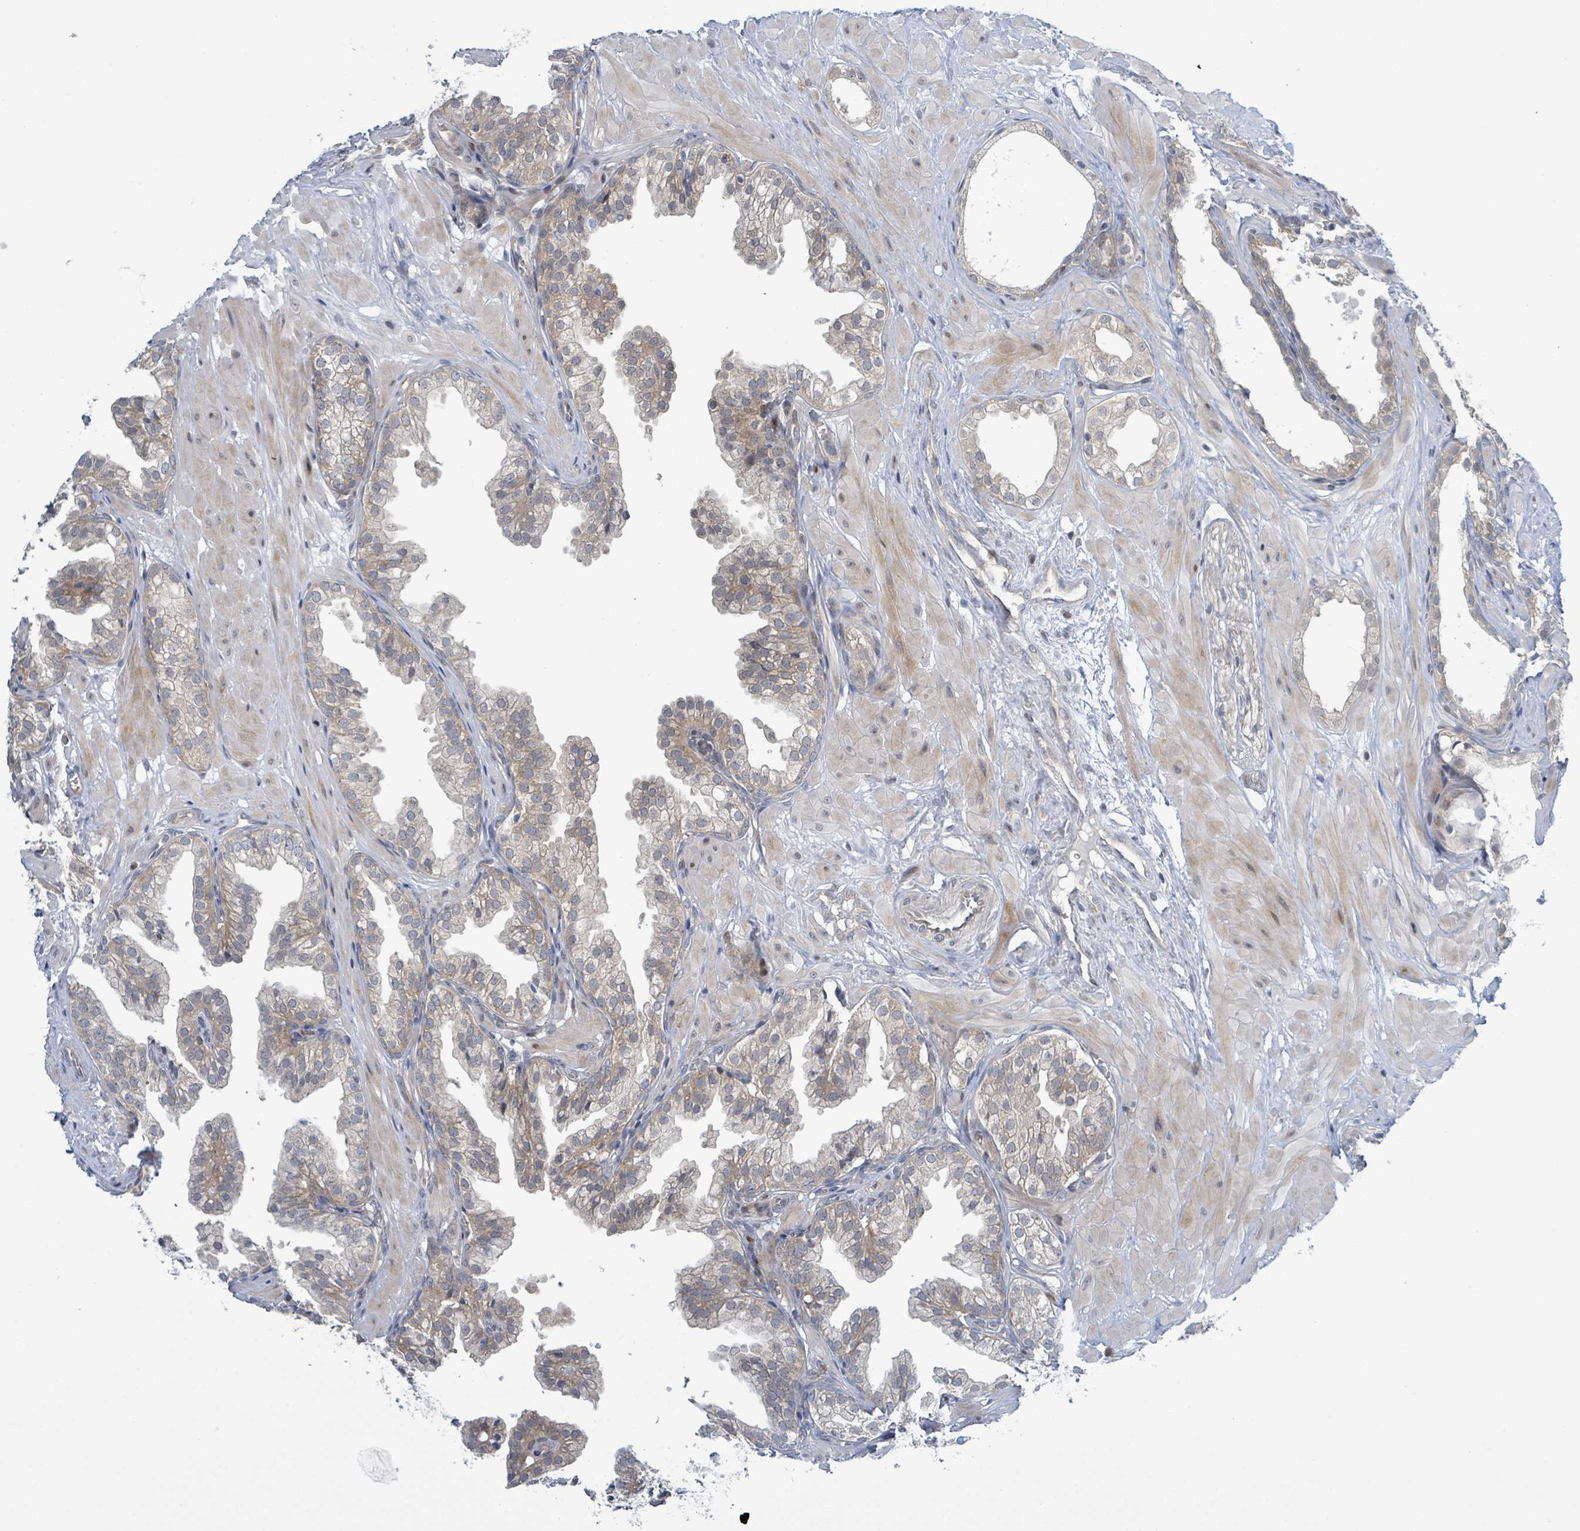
{"staining": {"intensity": "weak", "quantity": "25%-75%", "location": "cytoplasmic/membranous"}, "tissue": "prostate", "cell_type": "Glandular cells", "image_type": "normal", "snomed": [{"axis": "morphology", "description": "Normal tissue, NOS"}, {"axis": "topography", "description": "Prostate"}, {"axis": "topography", "description": "Peripheral nerve tissue"}], "caption": "Prostate stained with DAB immunohistochemistry (IHC) shows low levels of weak cytoplasmic/membranous staining in about 25%-75% of glandular cells. (Stains: DAB (3,3'-diaminobenzidine) in brown, nuclei in blue, Microscopy: brightfield microscopy at high magnification).", "gene": "RPL32", "patient": {"sex": "male", "age": 55}}